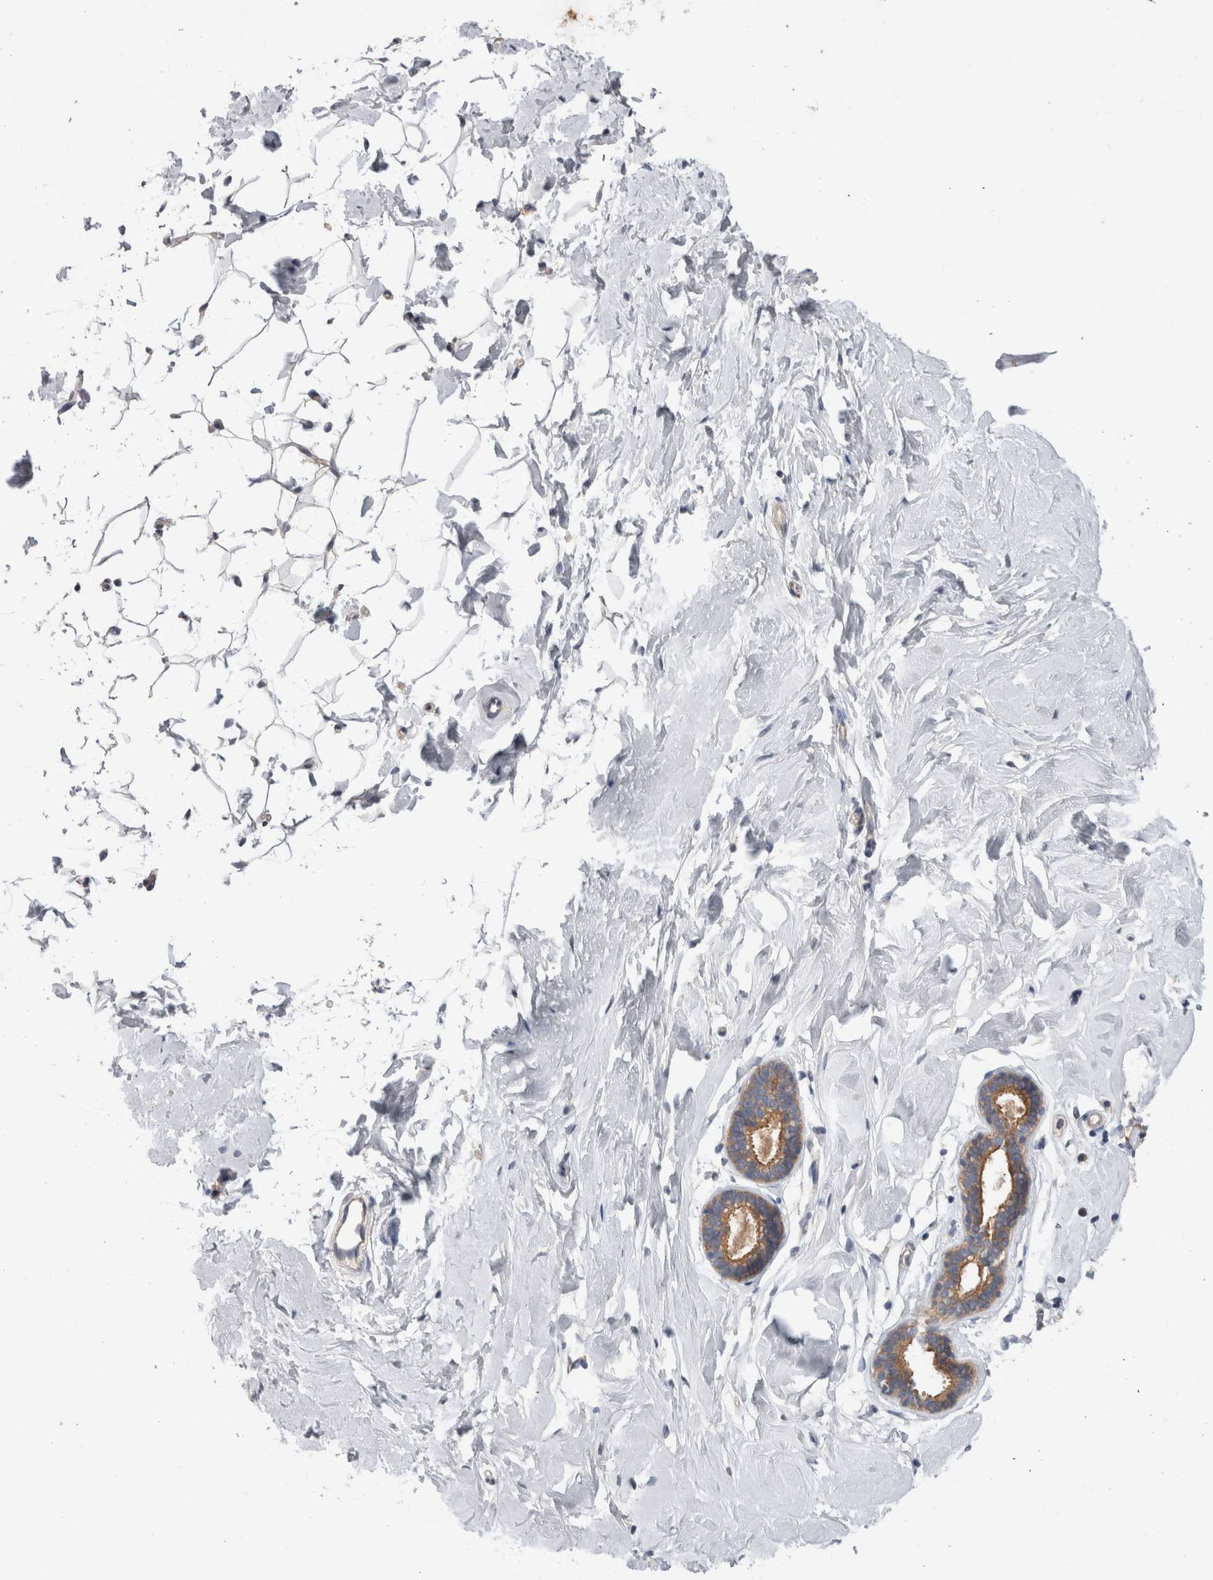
{"staining": {"intensity": "negative", "quantity": "none", "location": "none"}, "tissue": "breast", "cell_type": "Adipocytes", "image_type": "normal", "snomed": [{"axis": "morphology", "description": "Normal tissue, NOS"}, {"axis": "topography", "description": "Breast"}], "caption": "The image exhibits no staining of adipocytes in unremarkable breast.", "gene": "OTOR", "patient": {"sex": "female", "age": 23}}